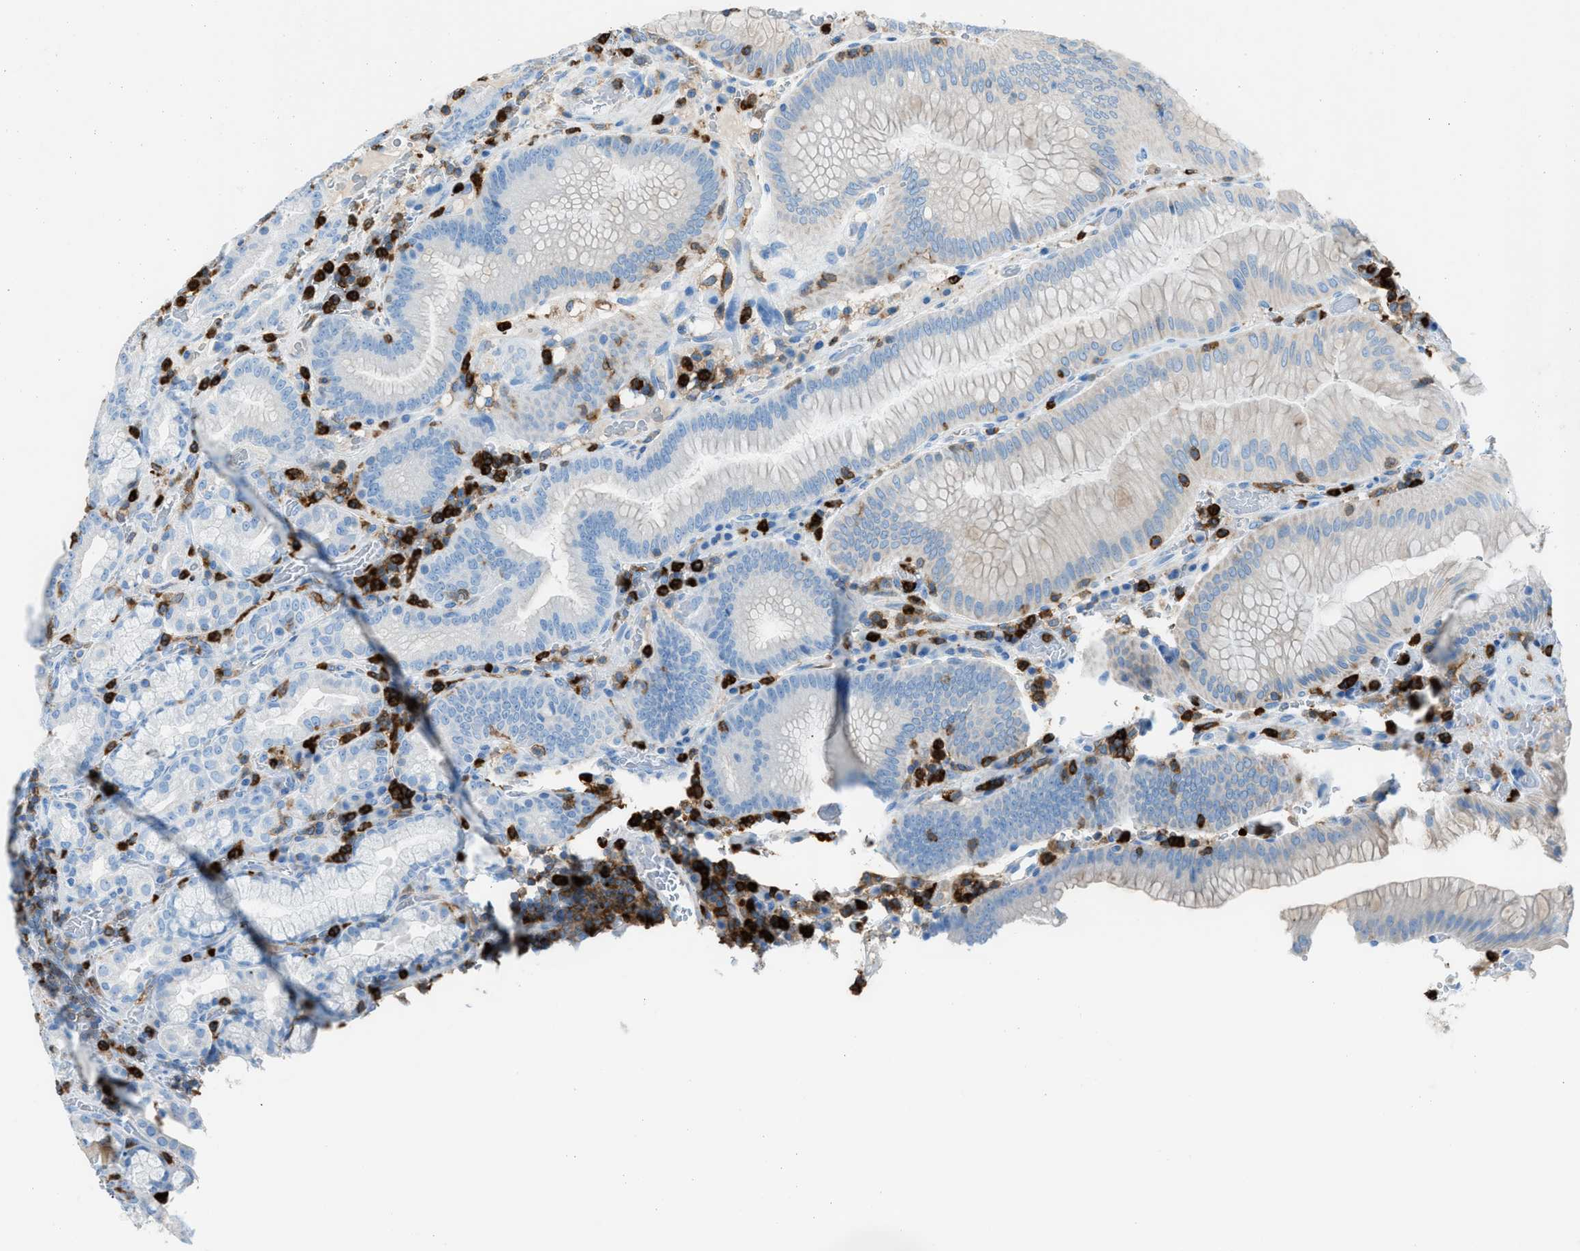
{"staining": {"intensity": "negative", "quantity": "none", "location": "none"}, "tissue": "stomach", "cell_type": "Glandular cells", "image_type": "normal", "snomed": [{"axis": "morphology", "description": "Normal tissue, NOS"}, {"axis": "morphology", "description": "Carcinoid, malignant, NOS"}, {"axis": "topography", "description": "Stomach, upper"}], "caption": "A high-resolution micrograph shows immunohistochemistry staining of normal stomach, which exhibits no significant expression in glandular cells. The staining was performed using DAB (3,3'-diaminobenzidine) to visualize the protein expression in brown, while the nuclei were stained in blue with hematoxylin (Magnification: 20x).", "gene": "ITGB2", "patient": {"sex": "male", "age": 39}}